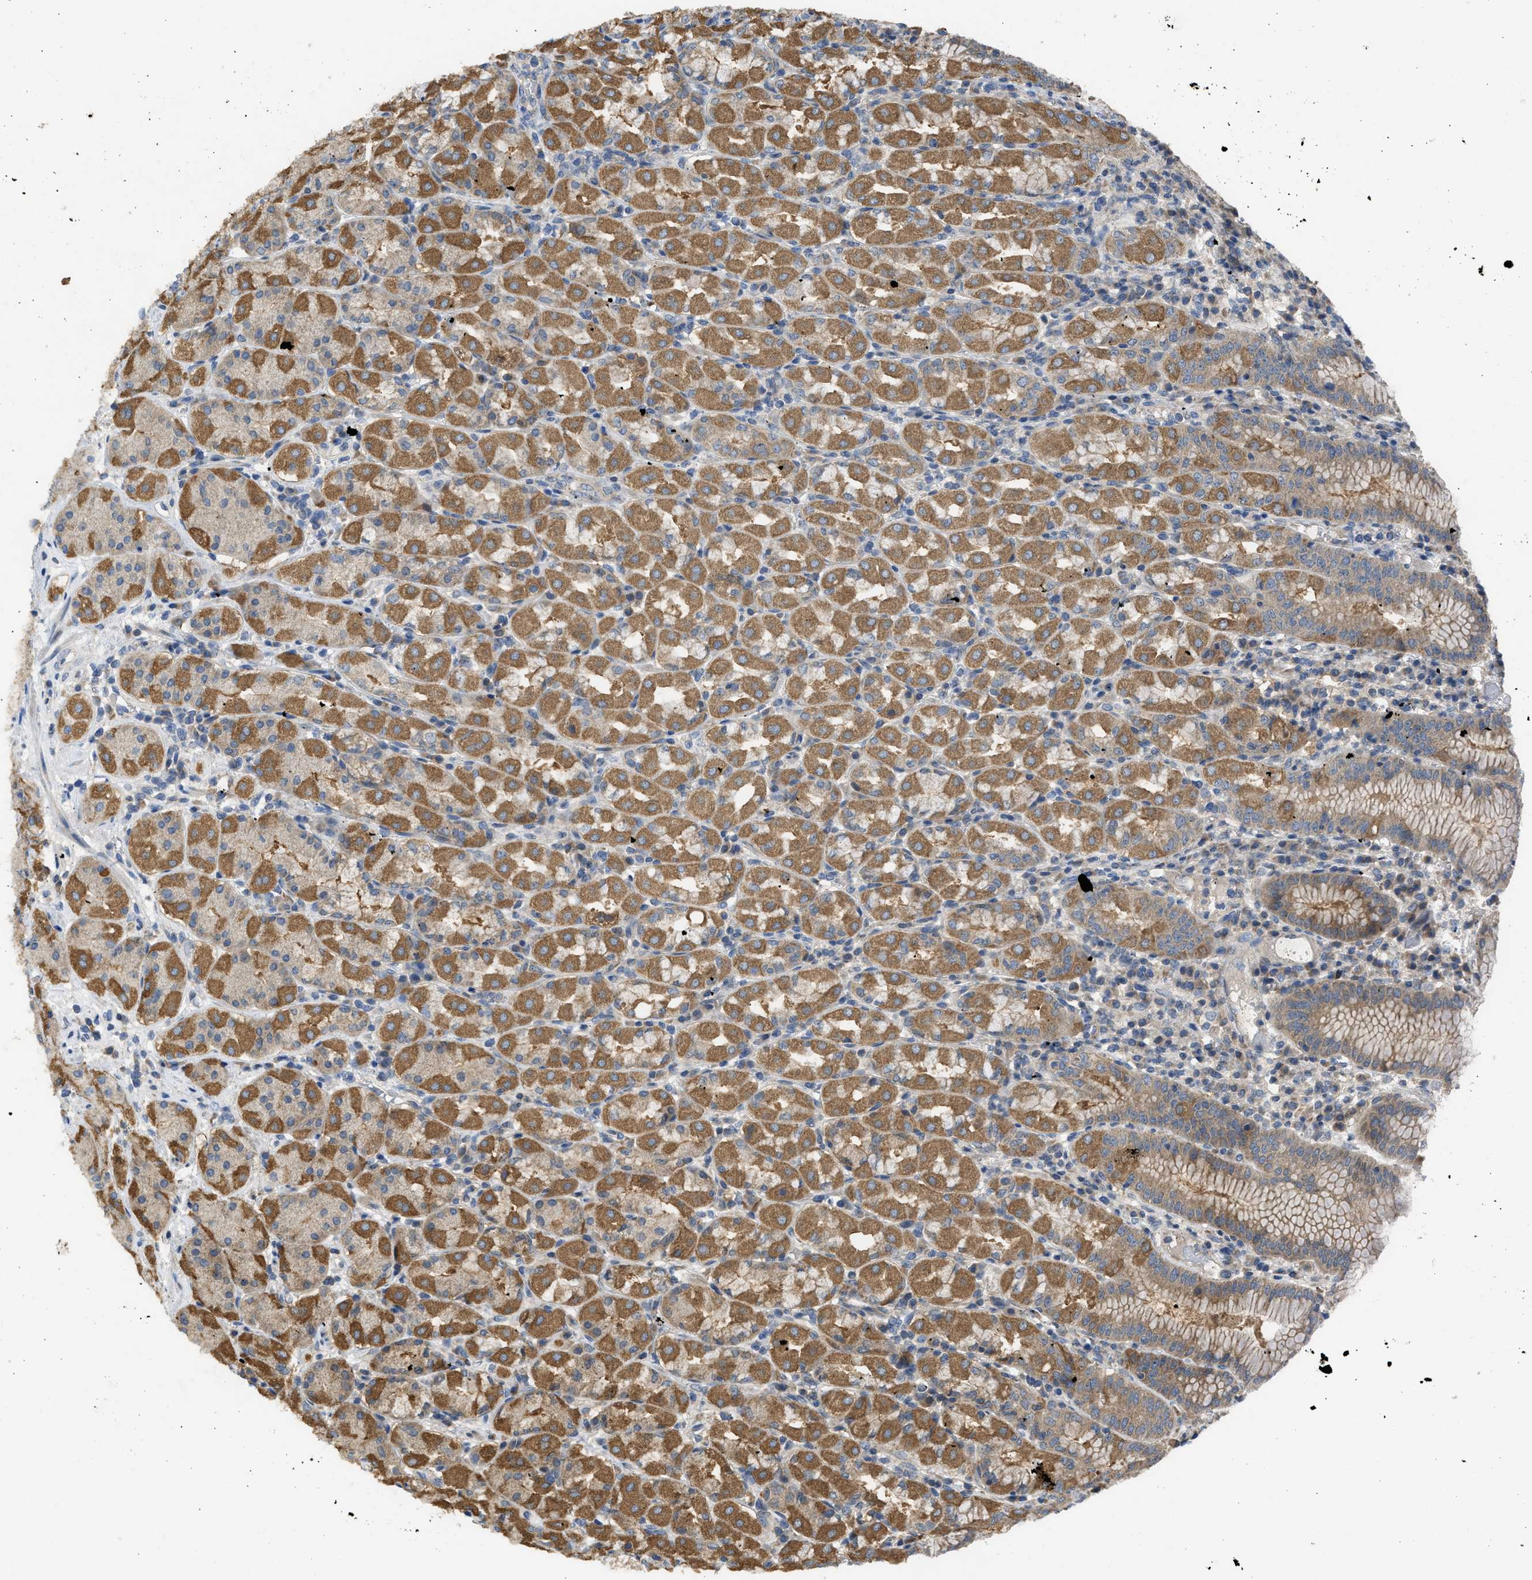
{"staining": {"intensity": "moderate", "quantity": ">75%", "location": "cytoplasmic/membranous"}, "tissue": "stomach", "cell_type": "Glandular cells", "image_type": "normal", "snomed": [{"axis": "morphology", "description": "Normal tissue, NOS"}, {"axis": "topography", "description": "Stomach"}, {"axis": "topography", "description": "Stomach, lower"}], "caption": "Immunohistochemical staining of normal human stomach reveals >75% levels of moderate cytoplasmic/membranous protein positivity in approximately >75% of glandular cells.", "gene": "CYP1A1", "patient": {"sex": "female", "age": 56}}